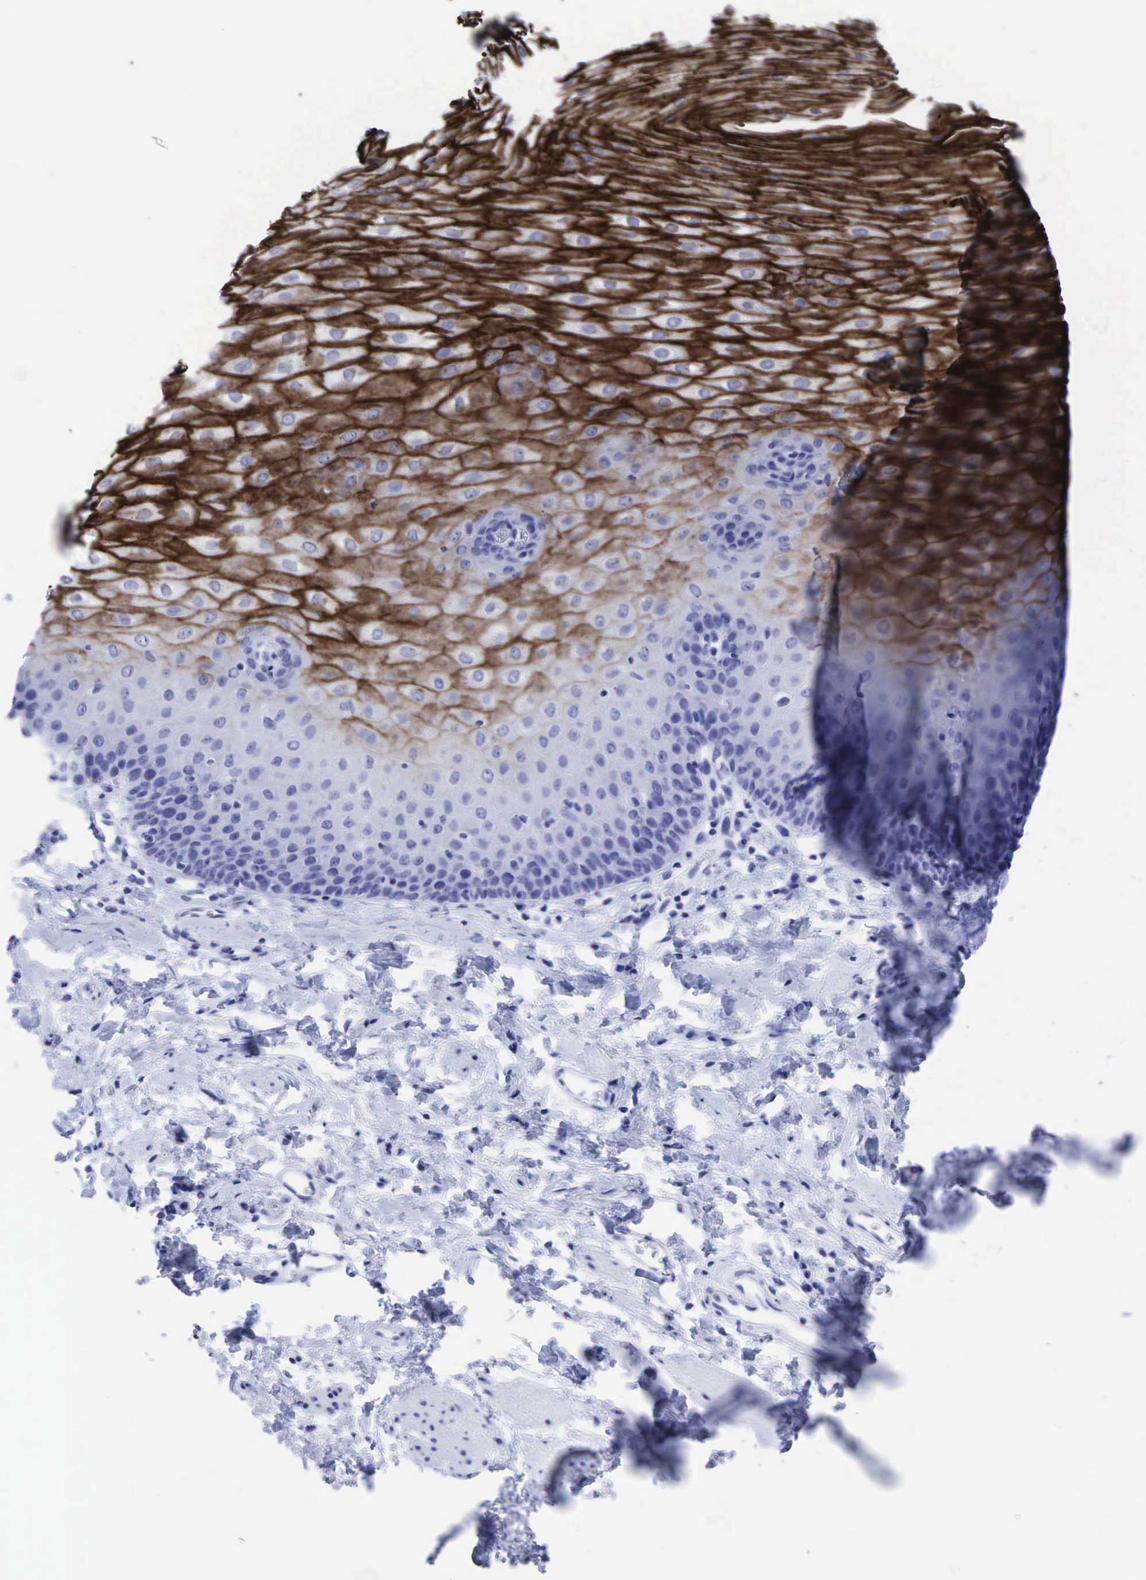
{"staining": {"intensity": "strong", "quantity": "25%-75%", "location": "cytoplasmic/membranous"}, "tissue": "esophagus", "cell_type": "Squamous epithelial cells", "image_type": "normal", "snomed": [{"axis": "morphology", "description": "Normal tissue, NOS"}, {"axis": "topography", "description": "Esophagus"}], "caption": "Strong cytoplasmic/membranous positivity is seen in approximately 25%-75% of squamous epithelial cells in benign esophagus. The protein of interest is stained brown, and the nuclei are stained in blue (DAB IHC with brightfield microscopy, high magnification).", "gene": "CEACAM5", "patient": {"sex": "male", "age": 70}}